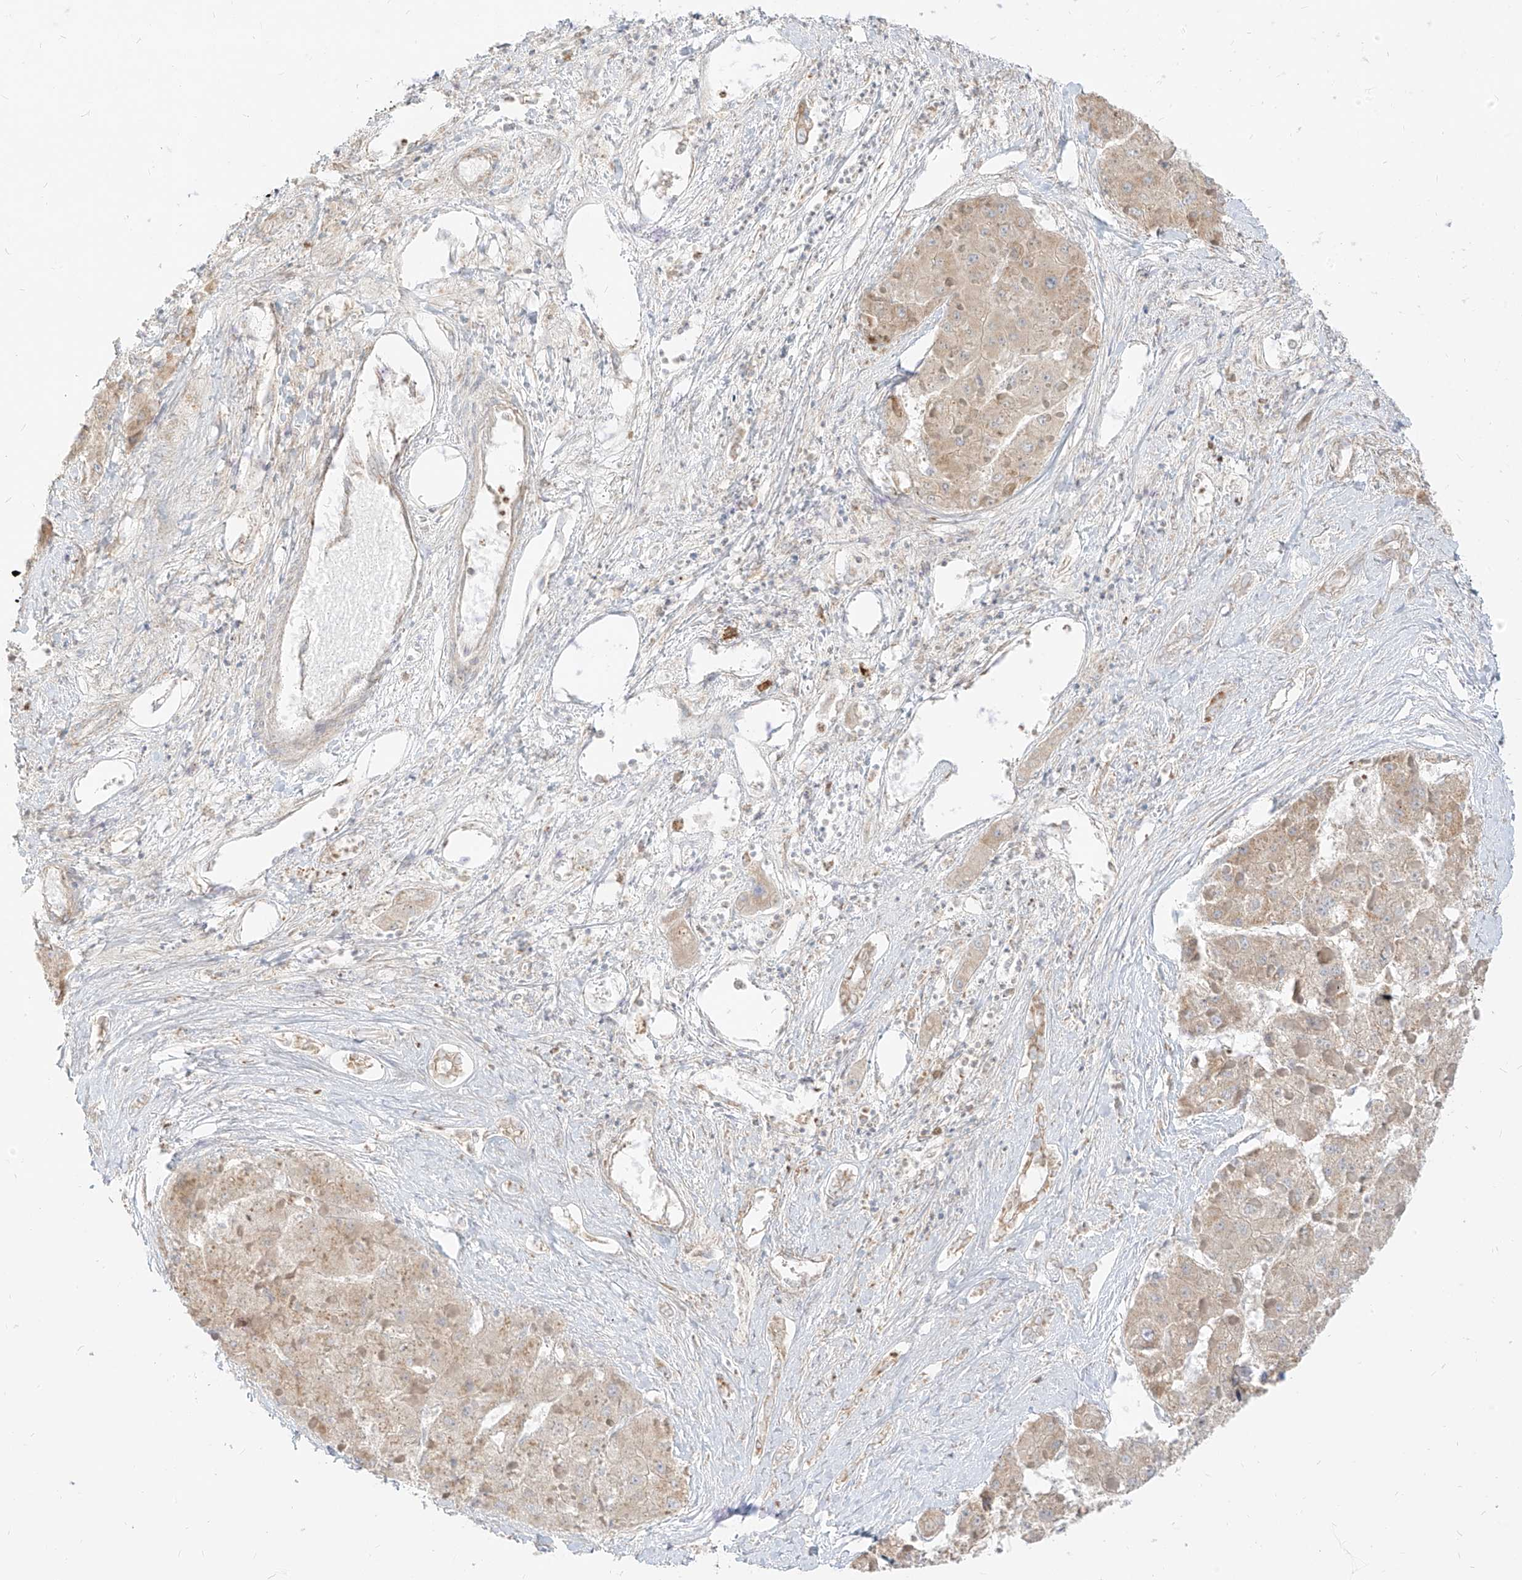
{"staining": {"intensity": "weak", "quantity": "25%-75%", "location": "cytoplasmic/membranous"}, "tissue": "liver cancer", "cell_type": "Tumor cells", "image_type": "cancer", "snomed": [{"axis": "morphology", "description": "Carcinoma, Hepatocellular, NOS"}, {"axis": "topography", "description": "Liver"}], "caption": "An IHC image of neoplastic tissue is shown. Protein staining in brown labels weak cytoplasmic/membranous positivity in liver hepatocellular carcinoma within tumor cells.", "gene": "ZIM3", "patient": {"sex": "female", "age": 73}}